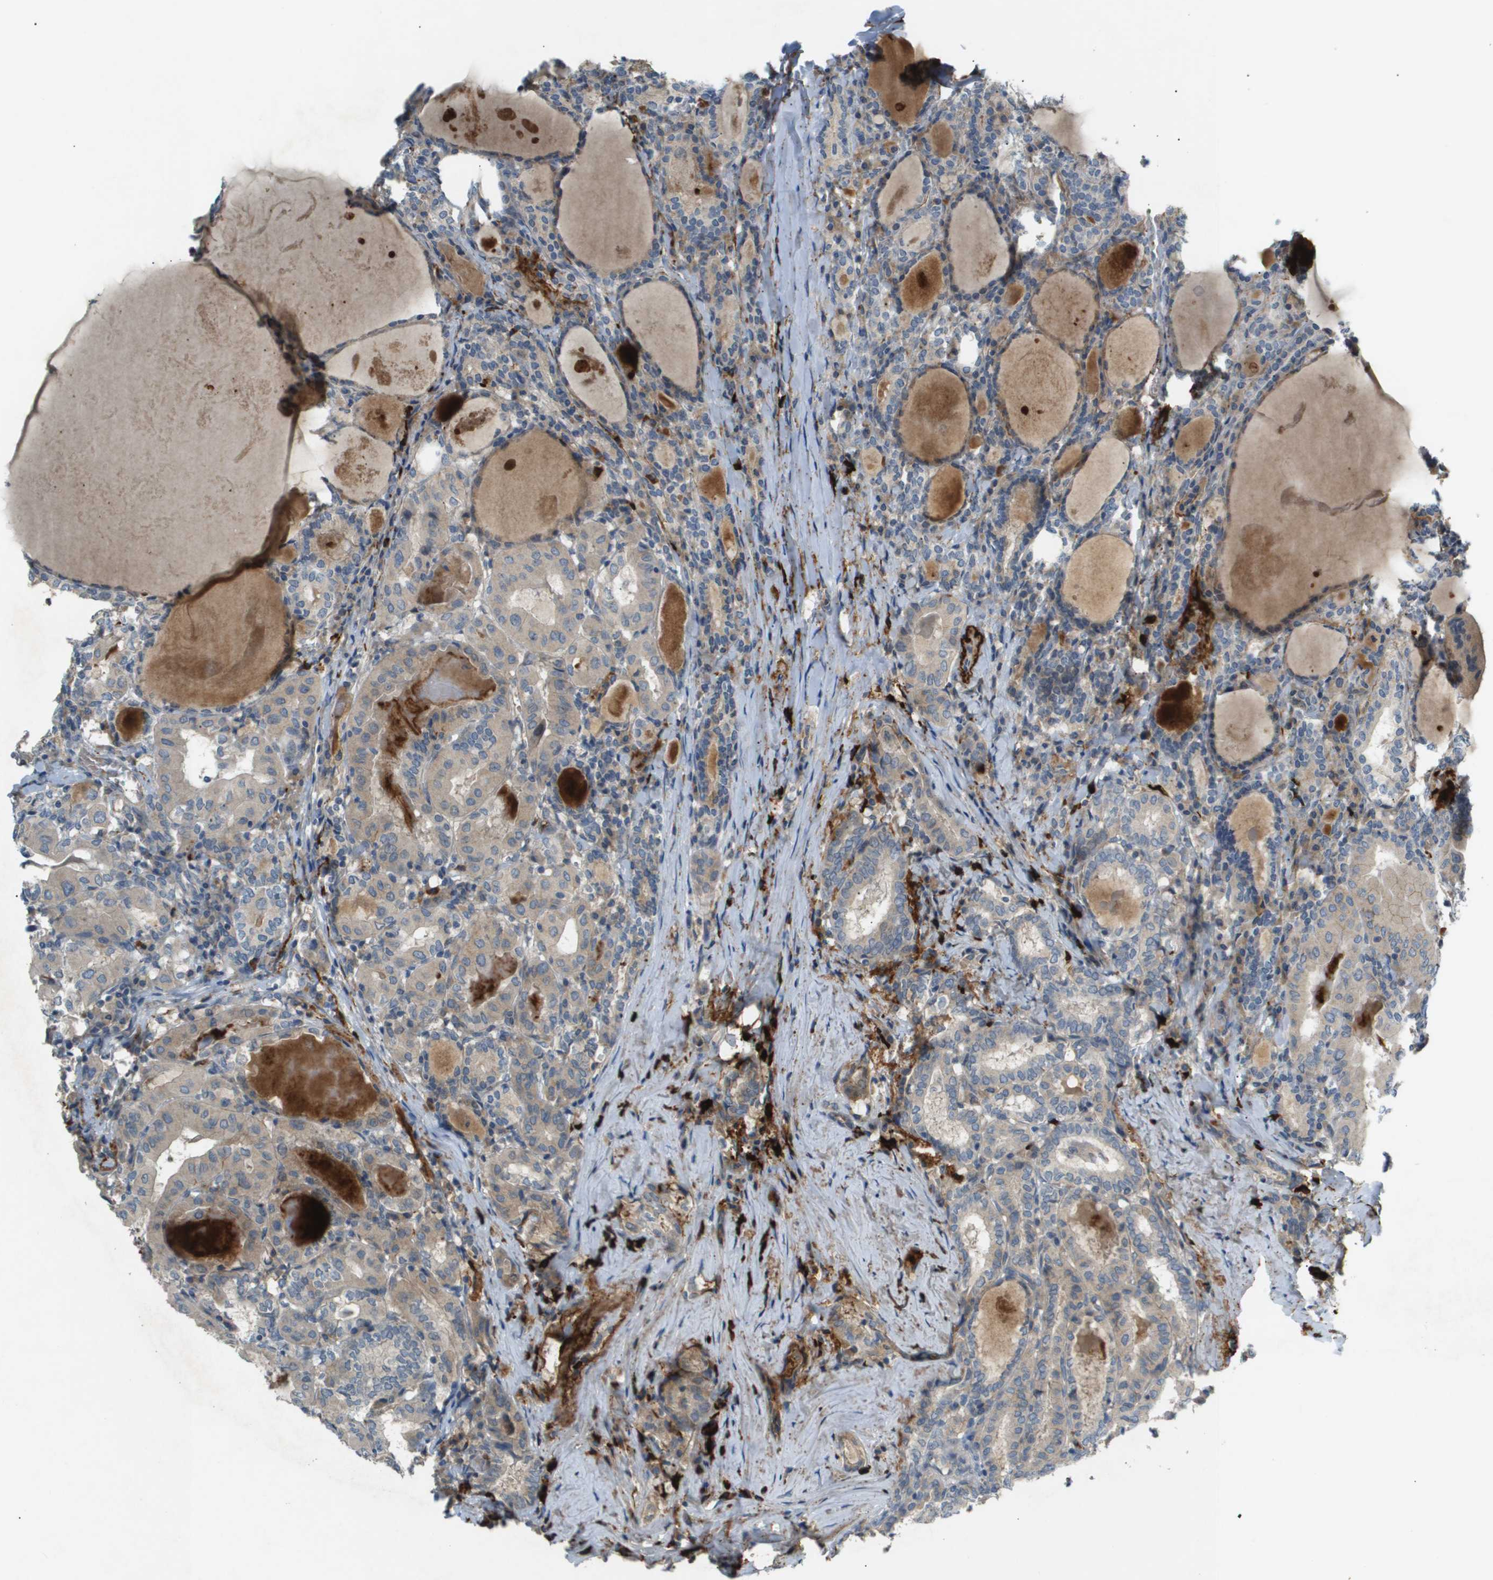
{"staining": {"intensity": "weak", "quantity": "<25%", "location": "cytoplasmic/membranous"}, "tissue": "thyroid cancer", "cell_type": "Tumor cells", "image_type": "cancer", "snomed": [{"axis": "morphology", "description": "Papillary adenocarcinoma, NOS"}, {"axis": "topography", "description": "Thyroid gland"}], "caption": "Image shows no protein staining in tumor cells of papillary adenocarcinoma (thyroid) tissue.", "gene": "VTN", "patient": {"sex": "female", "age": 42}}